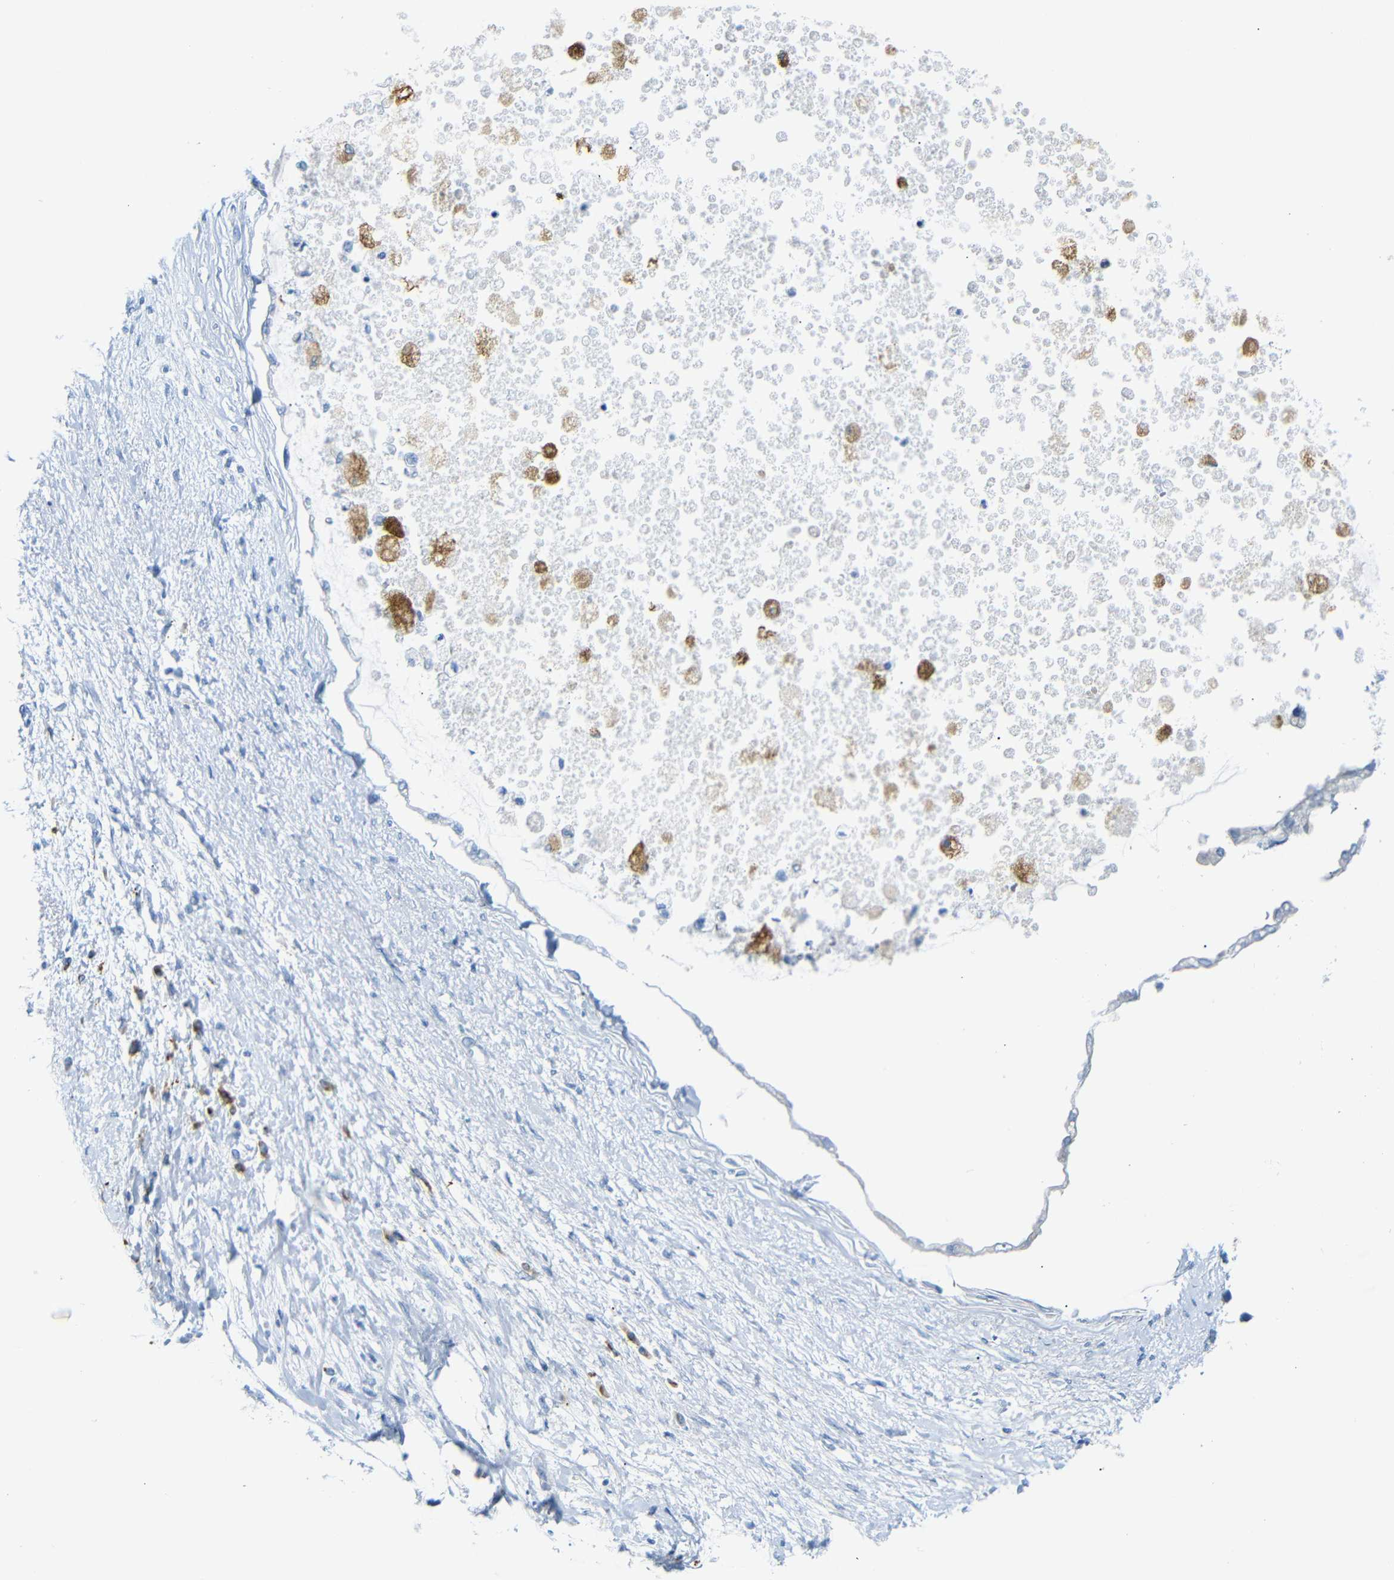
{"staining": {"intensity": "negative", "quantity": "none", "location": "none"}, "tissue": "liver cancer", "cell_type": "Tumor cells", "image_type": "cancer", "snomed": [{"axis": "morphology", "description": "Cholangiocarcinoma"}, {"axis": "topography", "description": "Liver"}], "caption": "Immunohistochemical staining of cholangiocarcinoma (liver) exhibits no significant expression in tumor cells.", "gene": "FCRL1", "patient": {"sex": "male", "age": 50}}